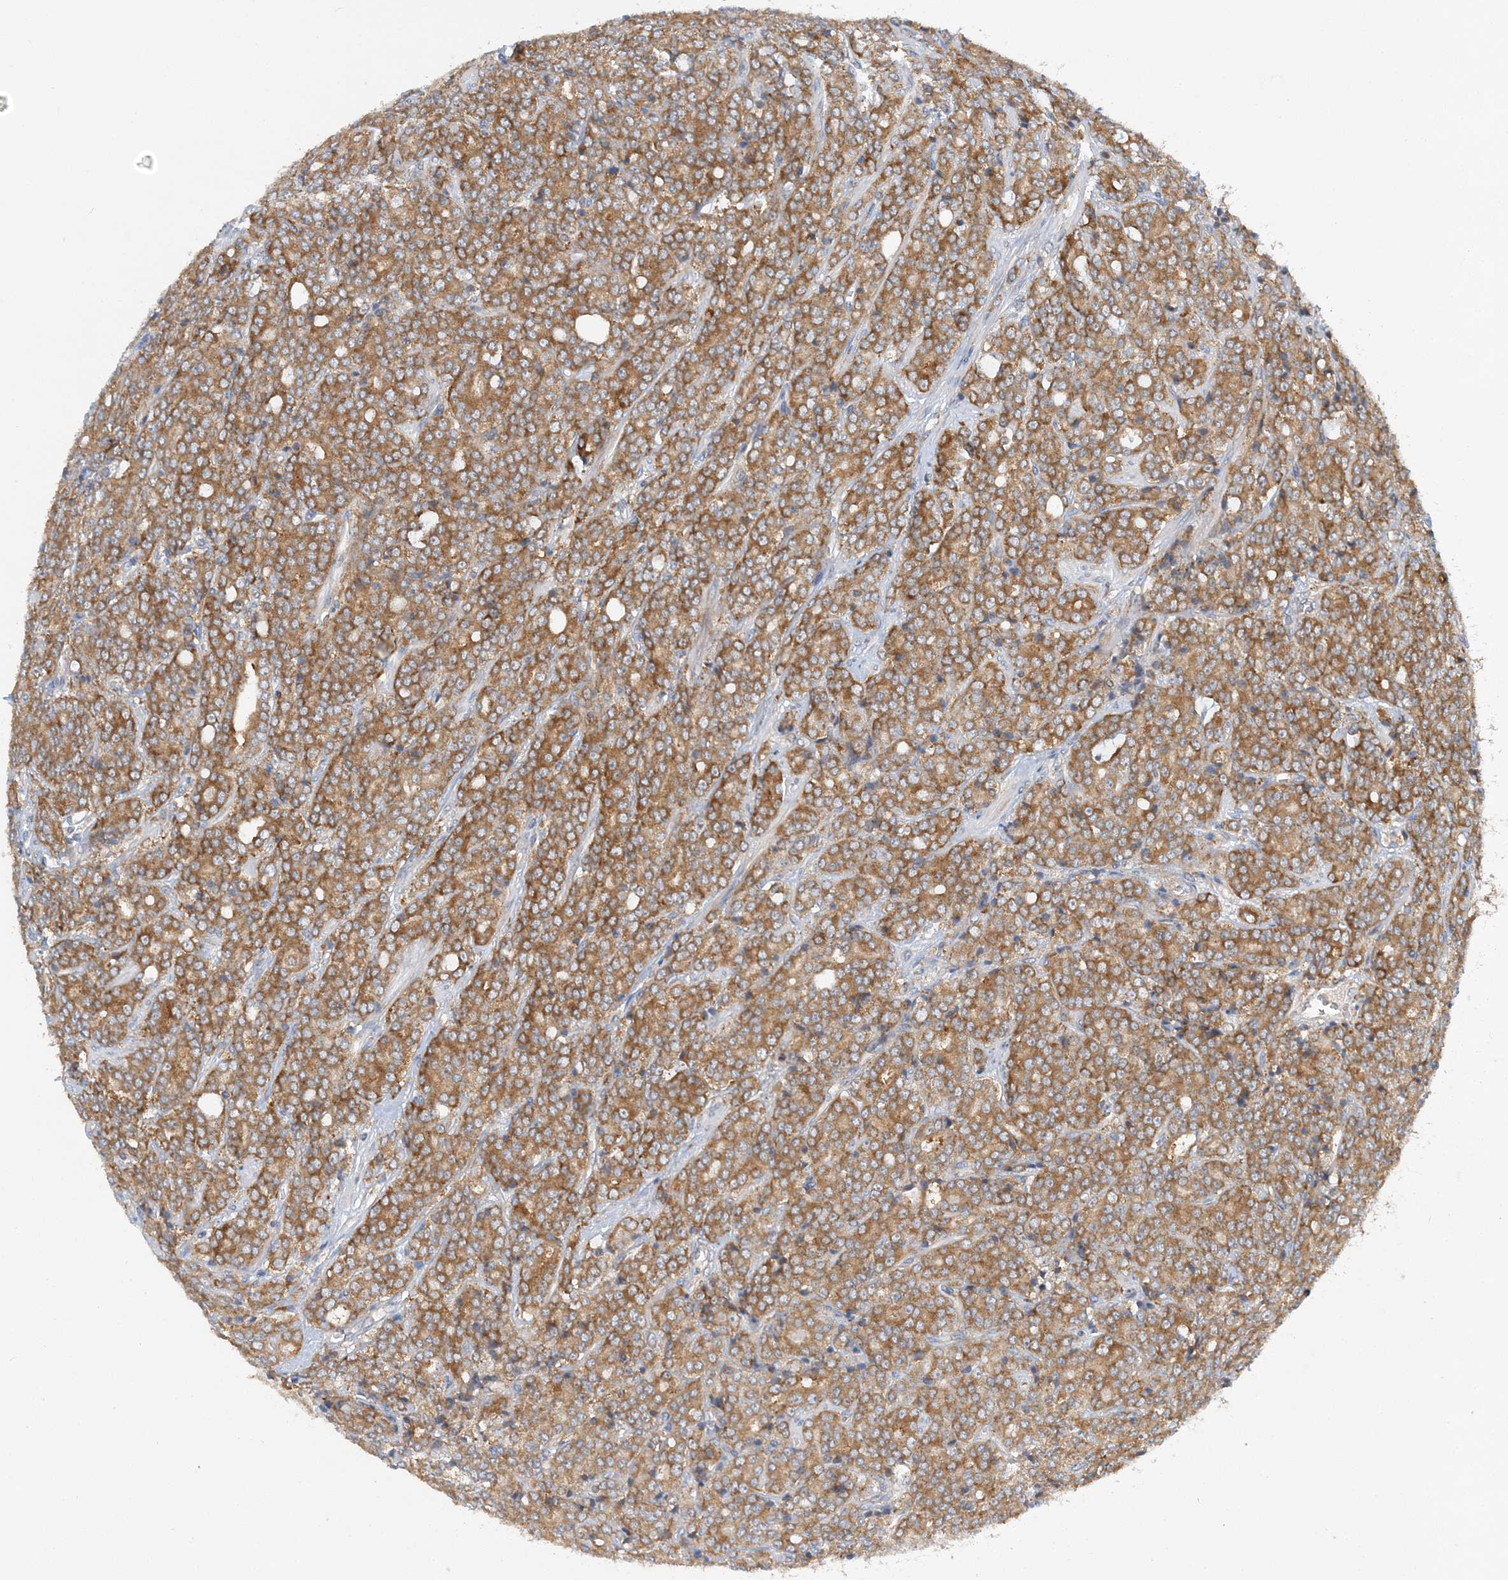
{"staining": {"intensity": "moderate", "quantity": ">75%", "location": "cytoplasmic/membranous"}, "tissue": "prostate cancer", "cell_type": "Tumor cells", "image_type": "cancer", "snomed": [{"axis": "morphology", "description": "Adenocarcinoma, High grade"}, {"axis": "topography", "description": "Prostate"}], "caption": "Immunohistochemical staining of human prostate high-grade adenocarcinoma reveals moderate cytoplasmic/membranous protein staining in approximately >75% of tumor cells.", "gene": "LARP4B", "patient": {"sex": "male", "age": 62}}